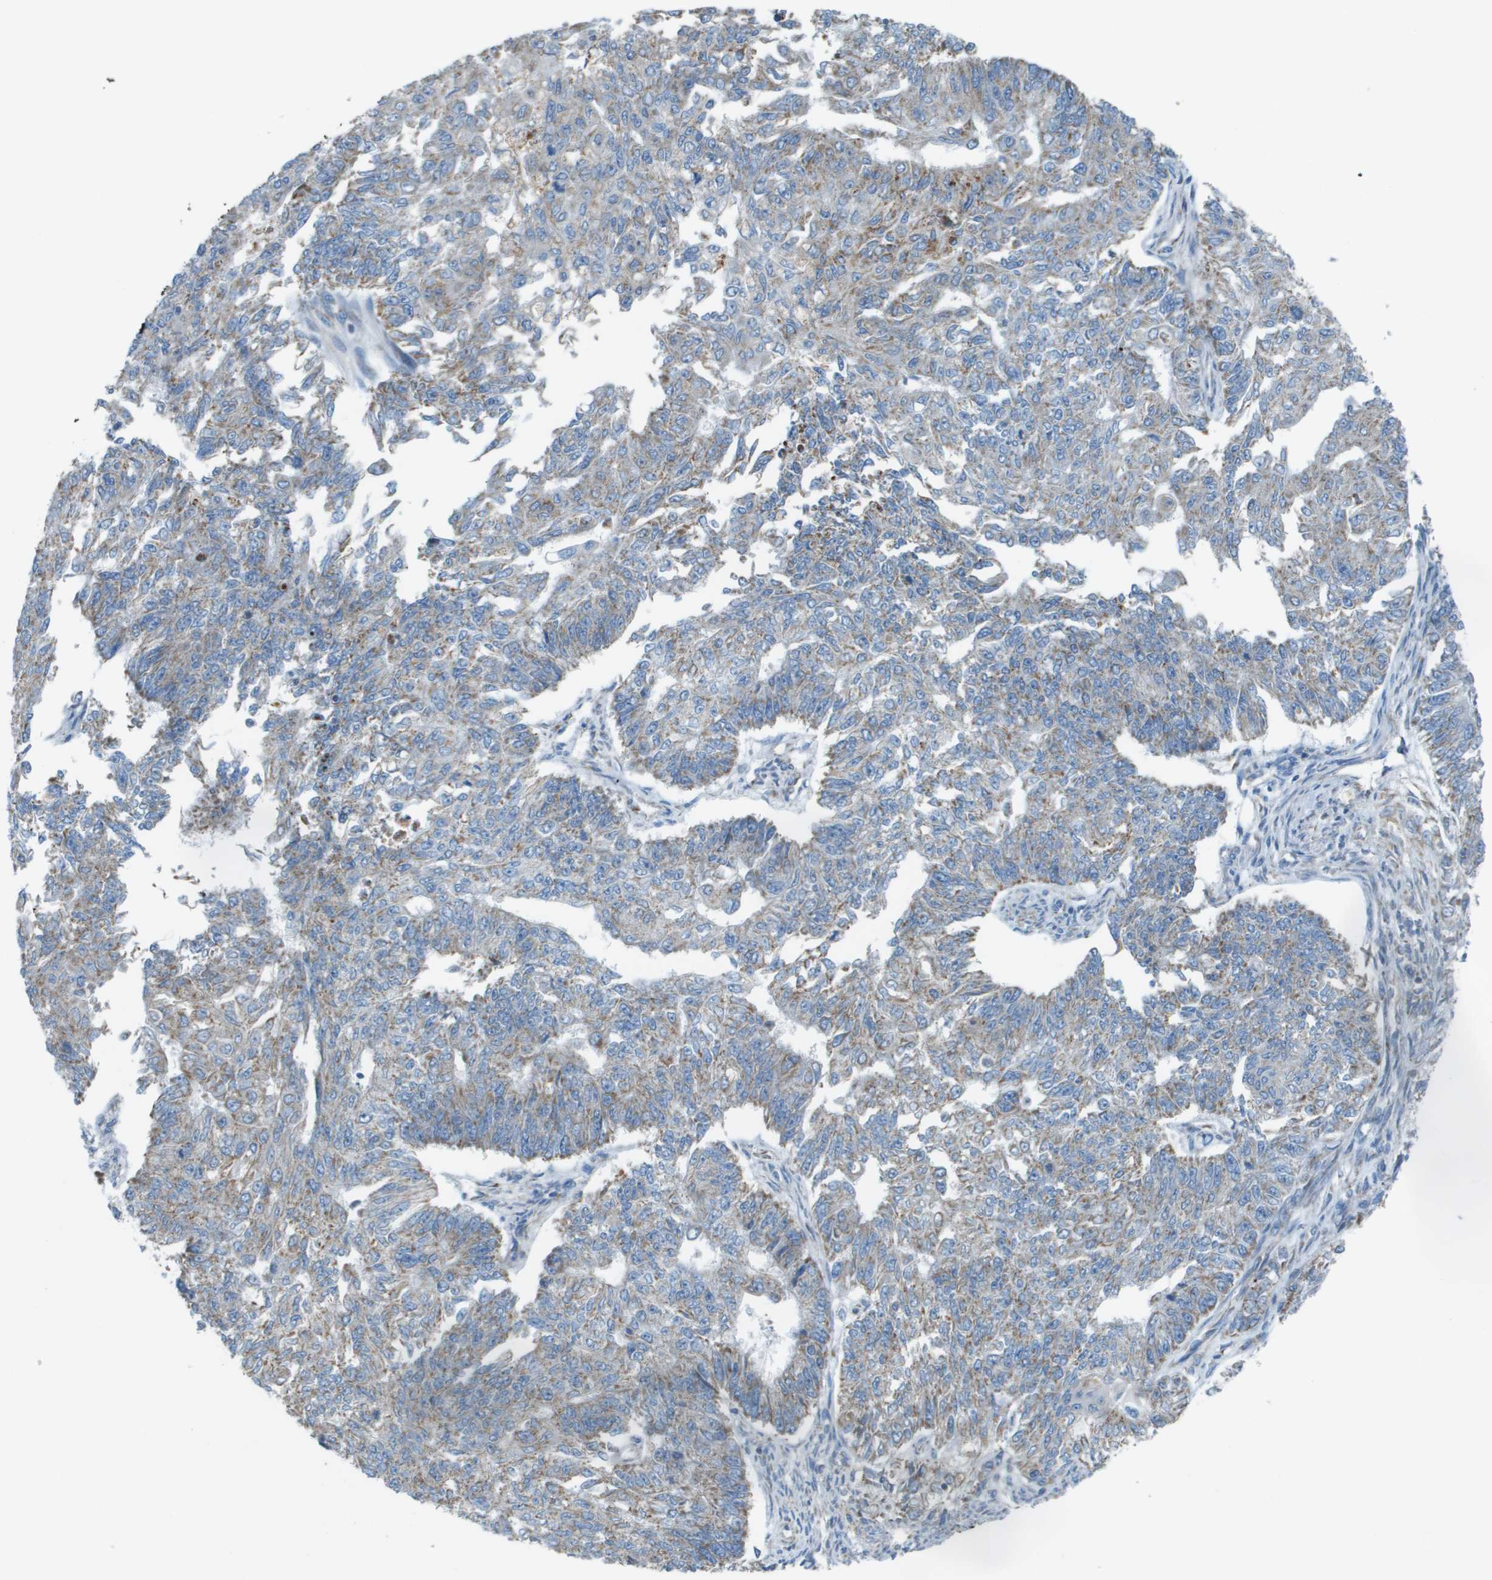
{"staining": {"intensity": "moderate", "quantity": "<25%", "location": "cytoplasmic/membranous"}, "tissue": "endometrial cancer", "cell_type": "Tumor cells", "image_type": "cancer", "snomed": [{"axis": "morphology", "description": "Adenocarcinoma, NOS"}, {"axis": "topography", "description": "Endometrium"}], "caption": "DAB (3,3'-diaminobenzidine) immunohistochemical staining of adenocarcinoma (endometrial) displays moderate cytoplasmic/membranous protein expression in about <25% of tumor cells. The staining is performed using DAB (3,3'-diaminobenzidine) brown chromogen to label protein expression. The nuclei are counter-stained blue using hematoxylin.", "gene": "GALNT6", "patient": {"sex": "female", "age": 32}}